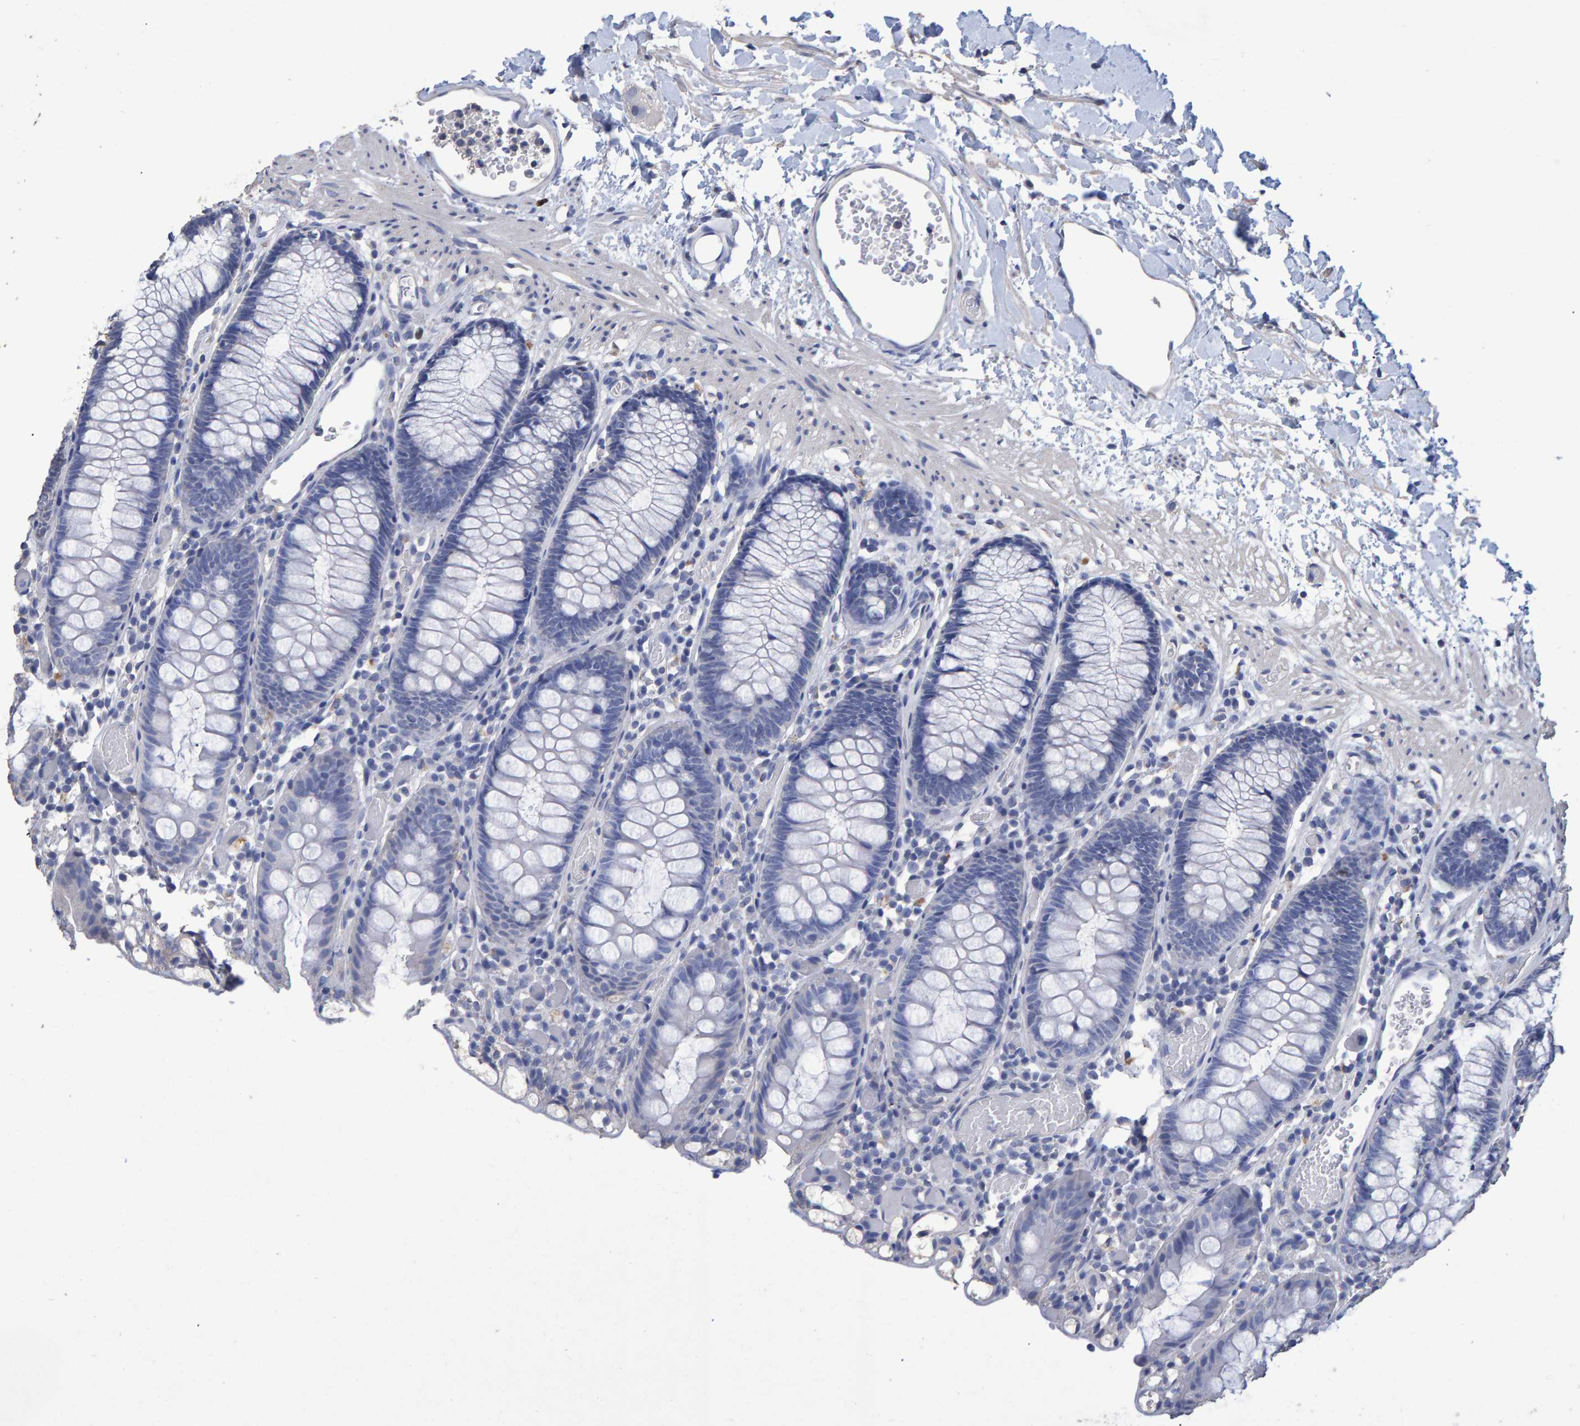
{"staining": {"intensity": "negative", "quantity": "none", "location": "none"}, "tissue": "colon", "cell_type": "Endothelial cells", "image_type": "normal", "snomed": [{"axis": "morphology", "description": "Normal tissue, NOS"}, {"axis": "topography", "description": "Colon"}], "caption": "Immunohistochemistry photomicrograph of benign colon: human colon stained with DAB (3,3'-diaminobenzidine) exhibits no significant protein expression in endothelial cells.", "gene": "HEMGN", "patient": {"sex": "male", "age": 14}}